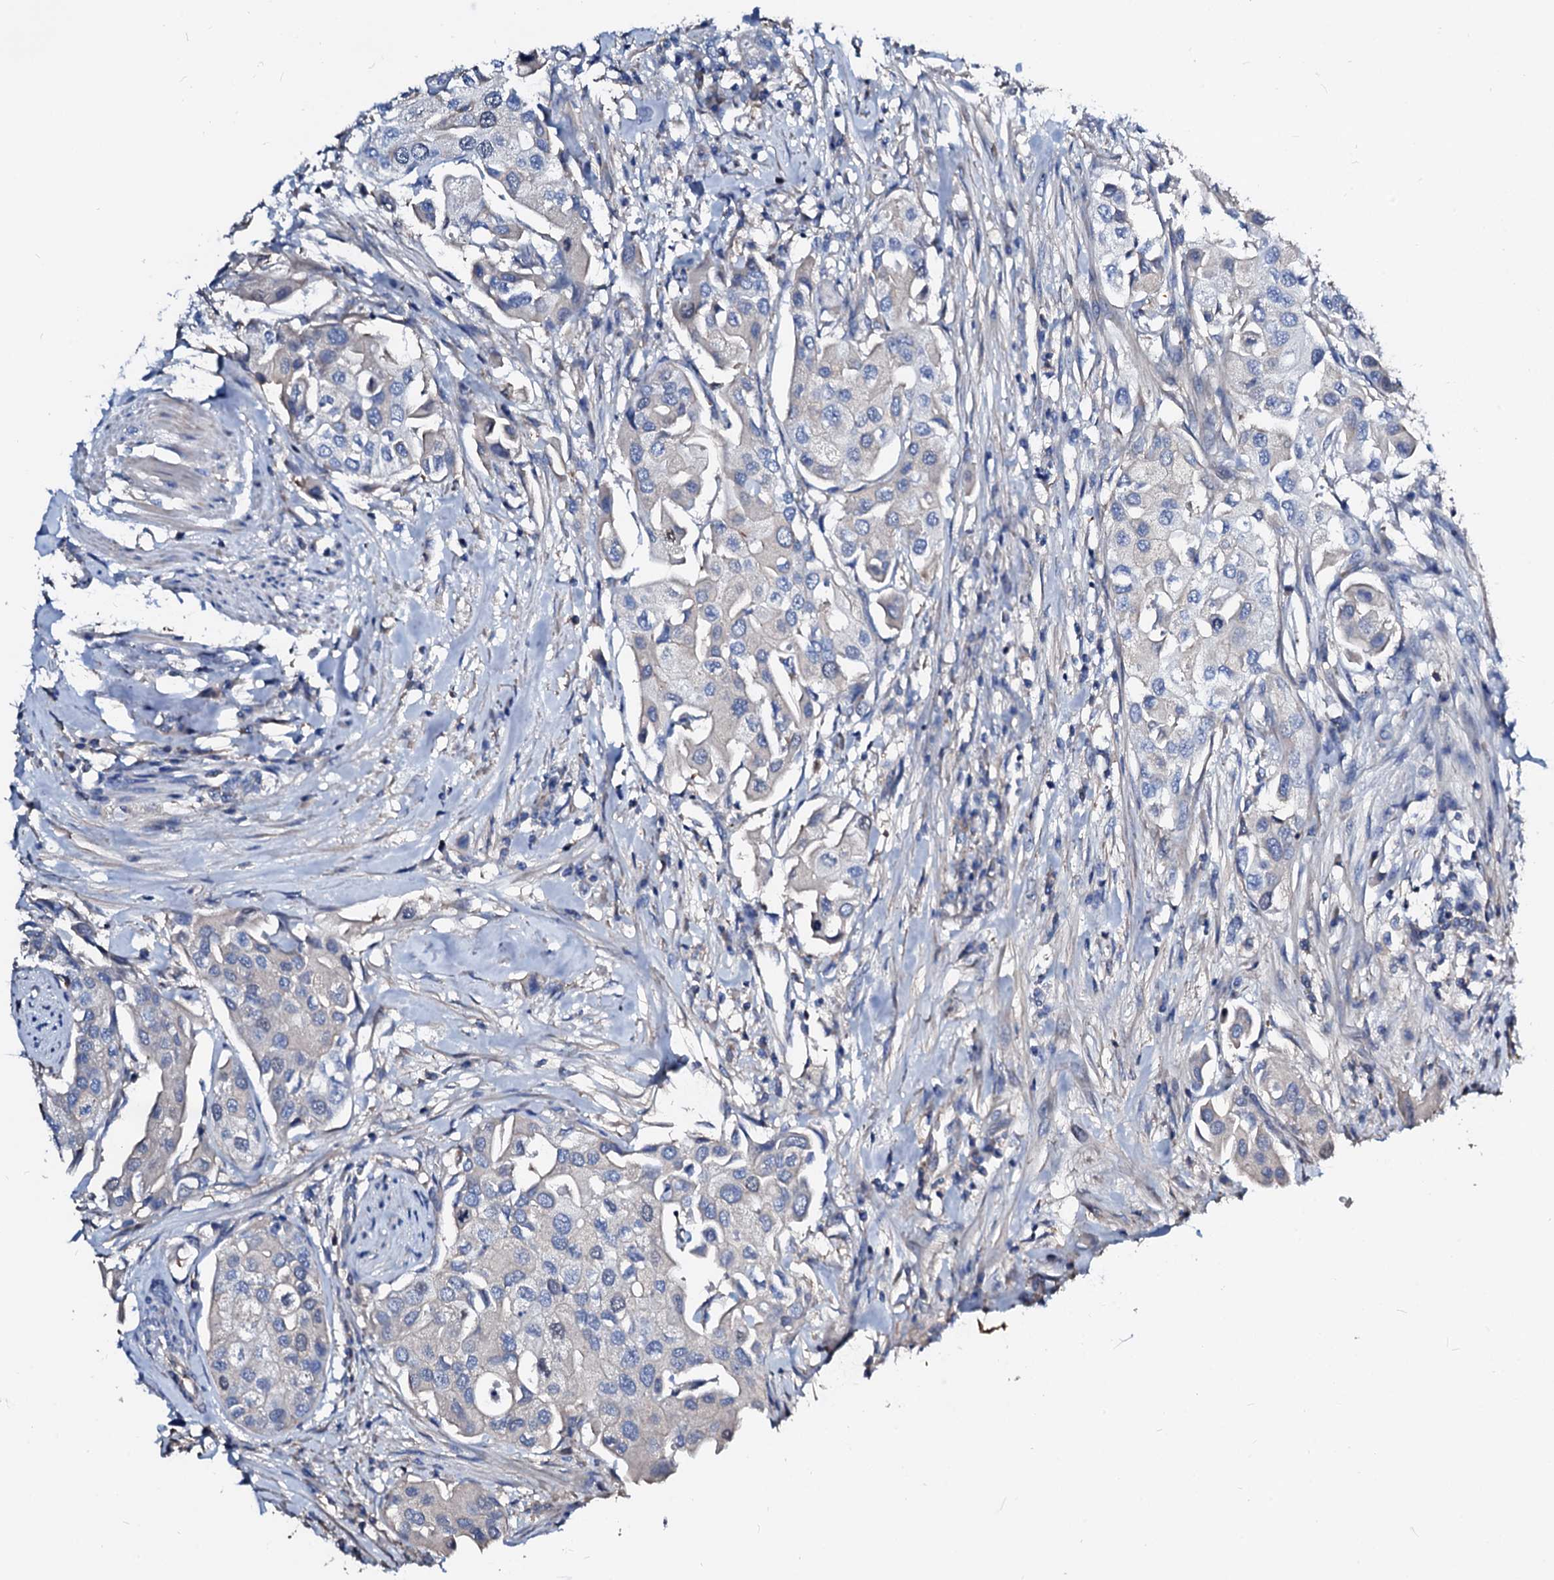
{"staining": {"intensity": "negative", "quantity": "none", "location": "none"}, "tissue": "urothelial cancer", "cell_type": "Tumor cells", "image_type": "cancer", "snomed": [{"axis": "morphology", "description": "Urothelial carcinoma, High grade"}, {"axis": "topography", "description": "Urinary bladder"}], "caption": "The IHC image has no significant positivity in tumor cells of urothelial carcinoma (high-grade) tissue.", "gene": "CSKMT", "patient": {"sex": "male", "age": 64}}